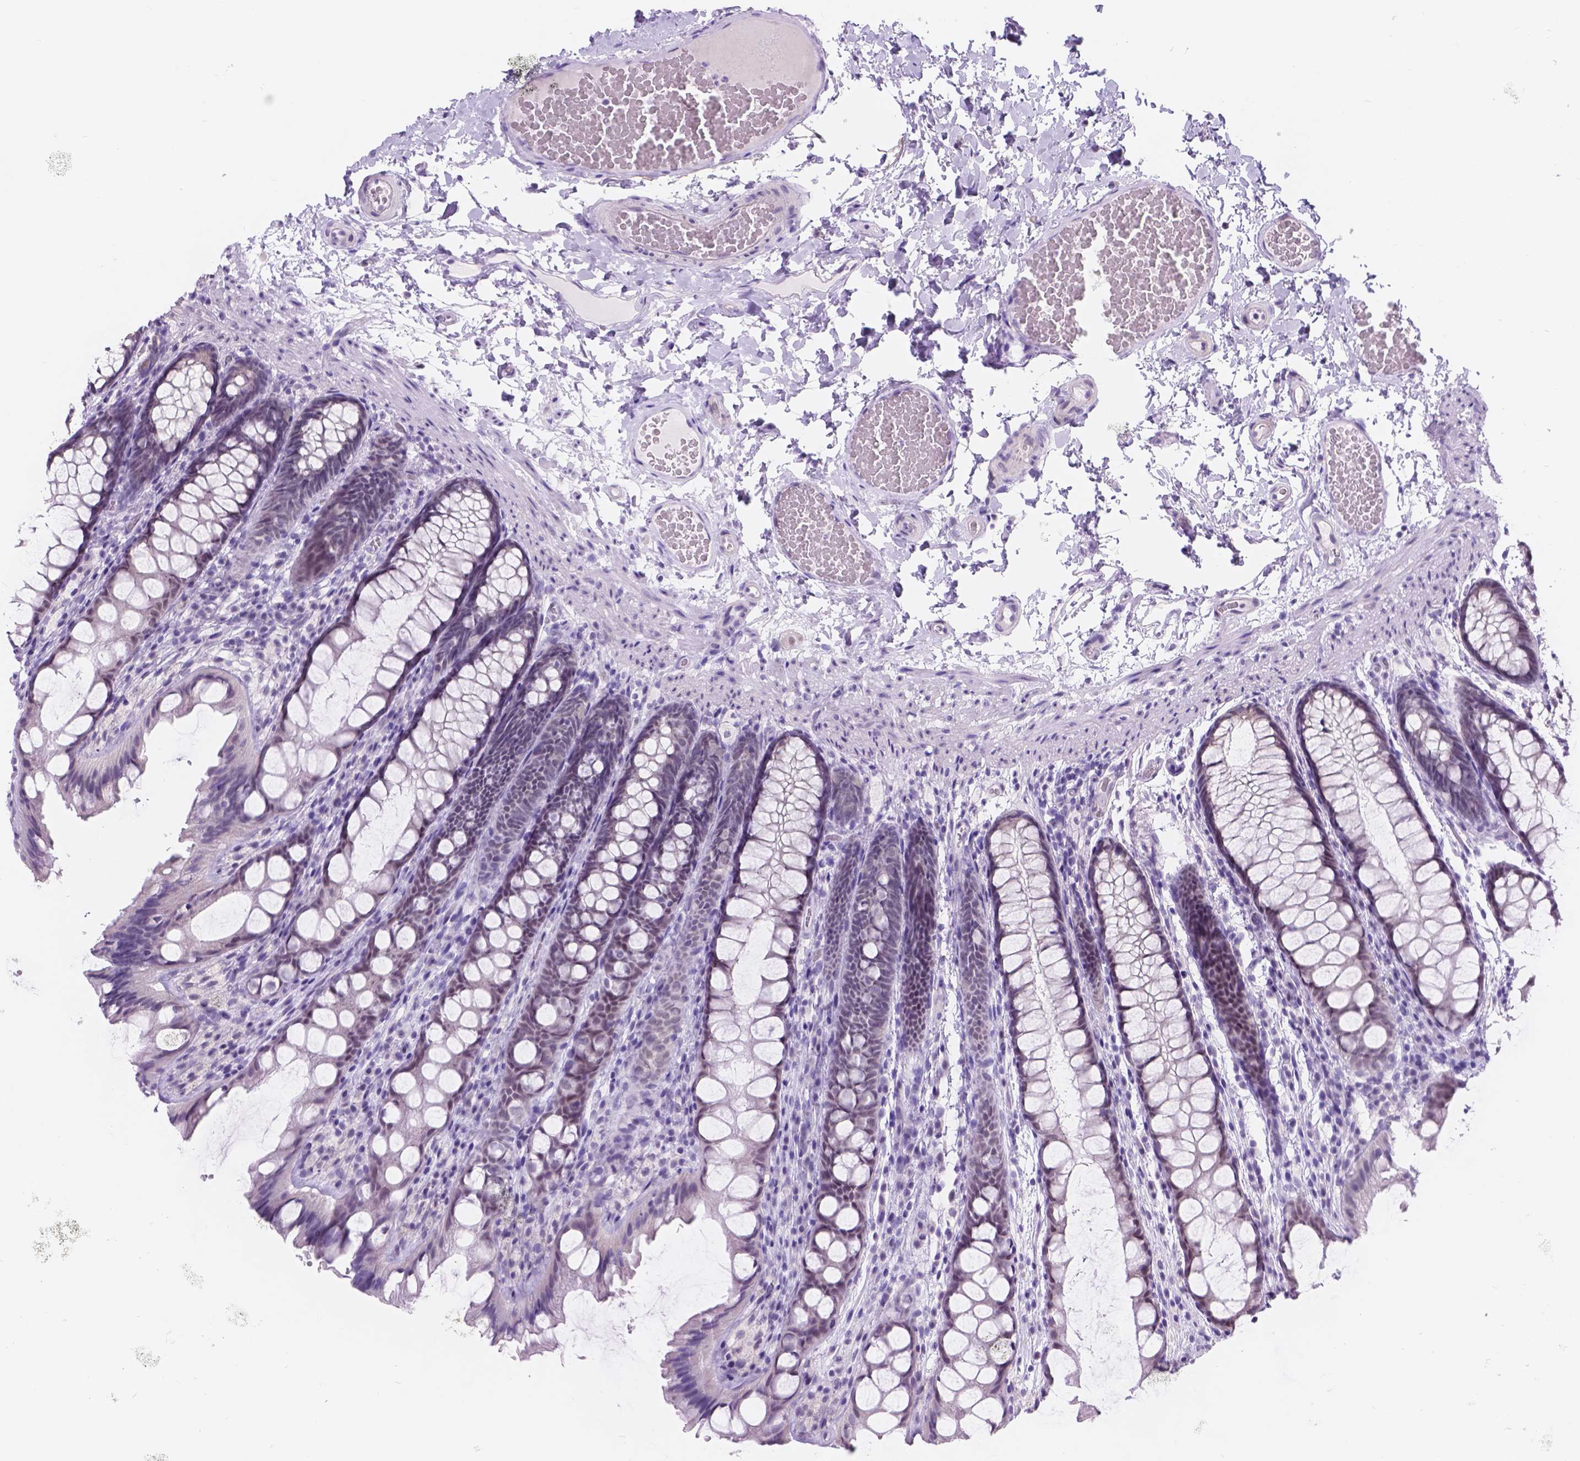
{"staining": {"intensity": "negative", "quantity": "none", "location": "none"}, "tissue": "colon", "cell_type": "Endothelial cells", "image_type": "normal", "snomed": [{"axis": "morphology", "description": "Normal tissue, NOS"}, {"axis": "topography", "description": "Colon"}], "caption": "Immunohistochemistry (IHC) histopathology image of normal human colon stained for a protein (brown), which reveals no positivity in endothelial cells. (DAB IHC, high magnification).", "gene": "DCC", "patient": {"sex": "male", "age": 47}}